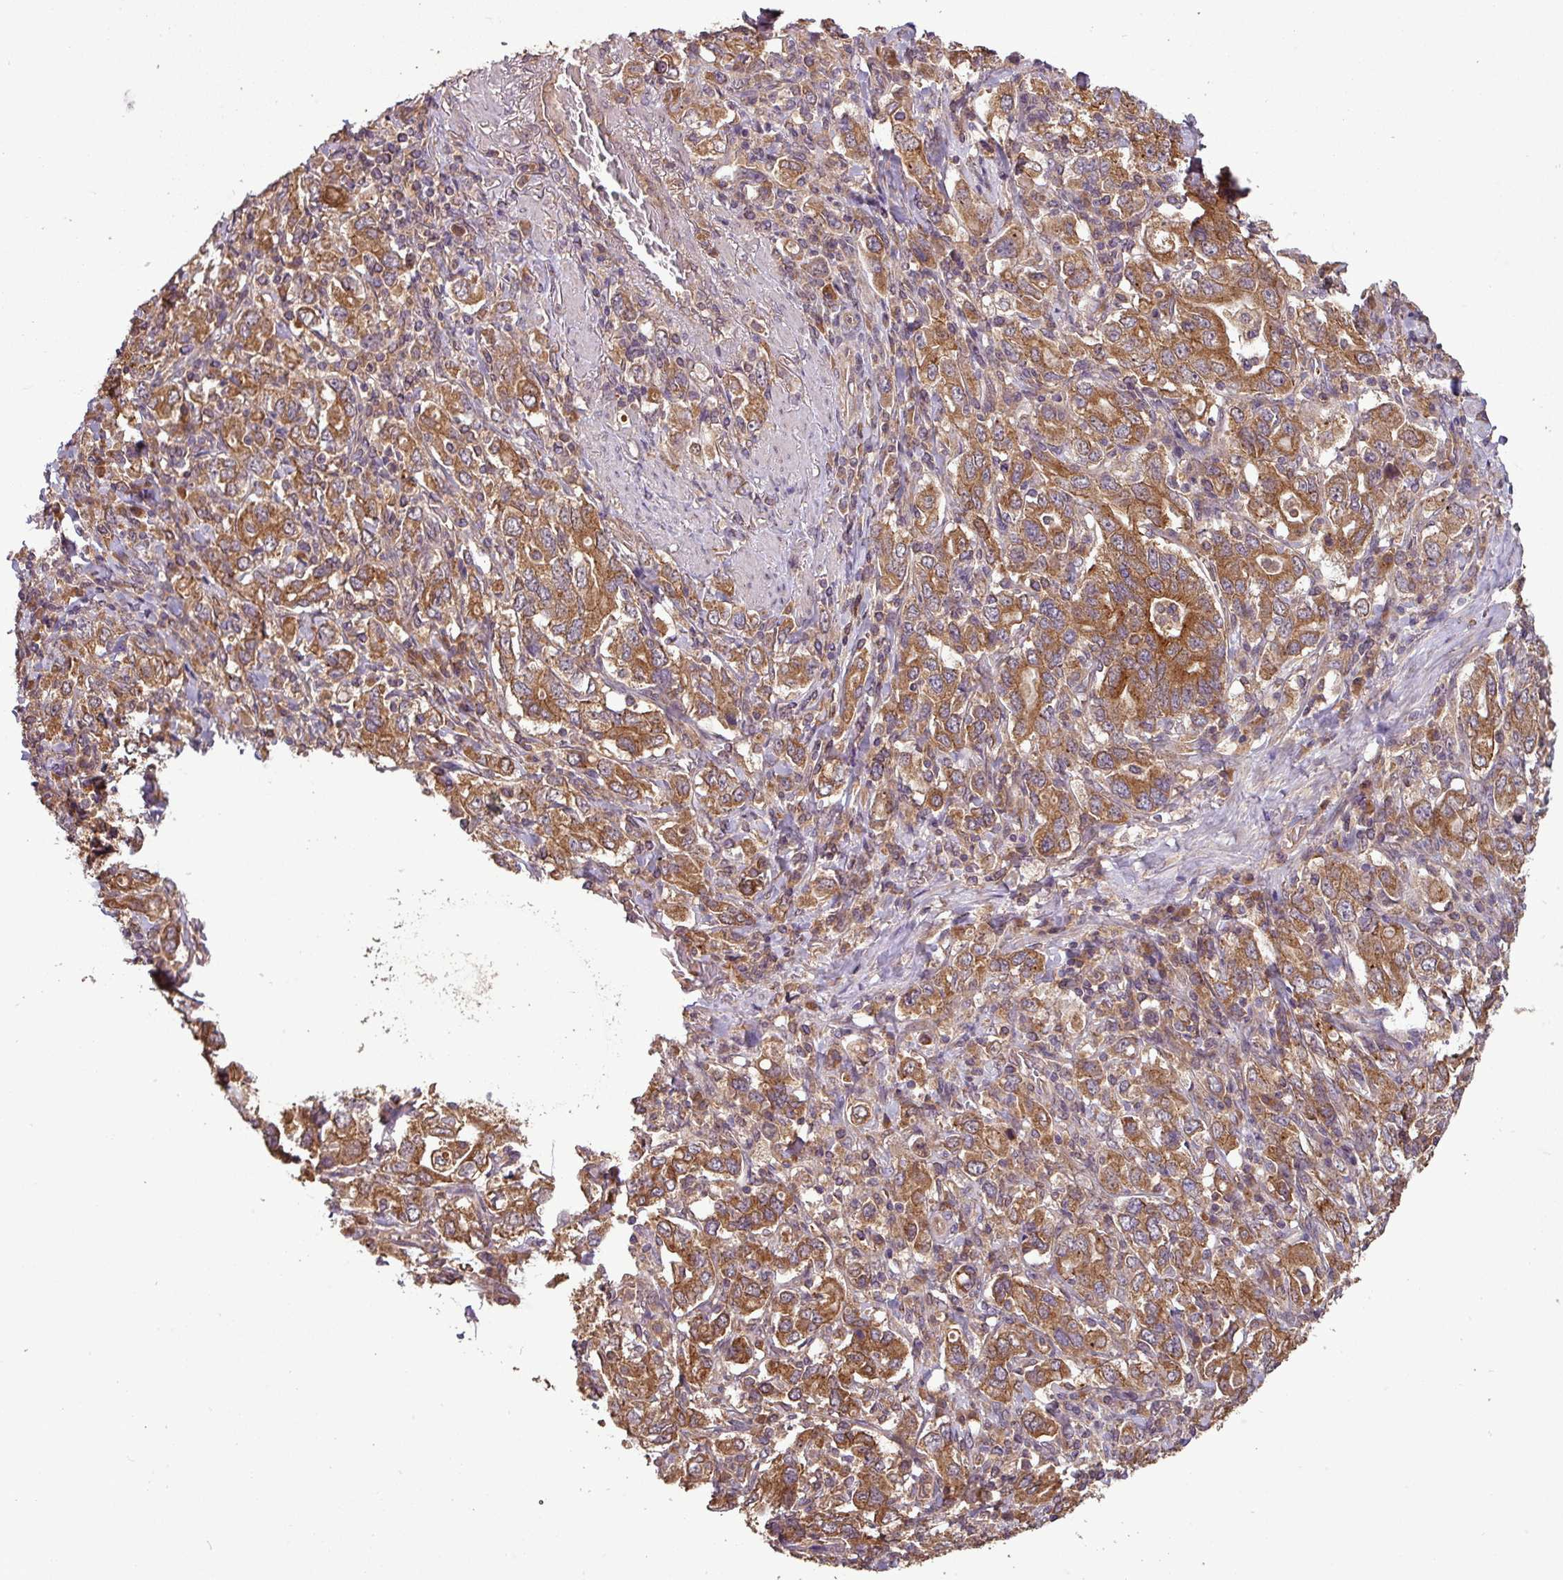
{"staining": {"intensity": "moderate", "quantity": ">75%", "location": "cytoplasmic/membranous"}, "tissue": "stomach cancer", "cell_type": "Tumor cells", "image_type": "cancer", "snomed": [{"axis": "morphology", "description": "Adenocarcinoma, NOS"}, {"axis": "topography", "description": "Stomach, upper"}, {"axis": "topography", "description": "Stomach"}], "caption": "Tumor cells reveal medium levels of moderate cytoplasmic/membranous staining in about >75% of cells in human stomach cancer.", "gene": "NT5C3A", "patient": {"sex": "male", "age": 62}}